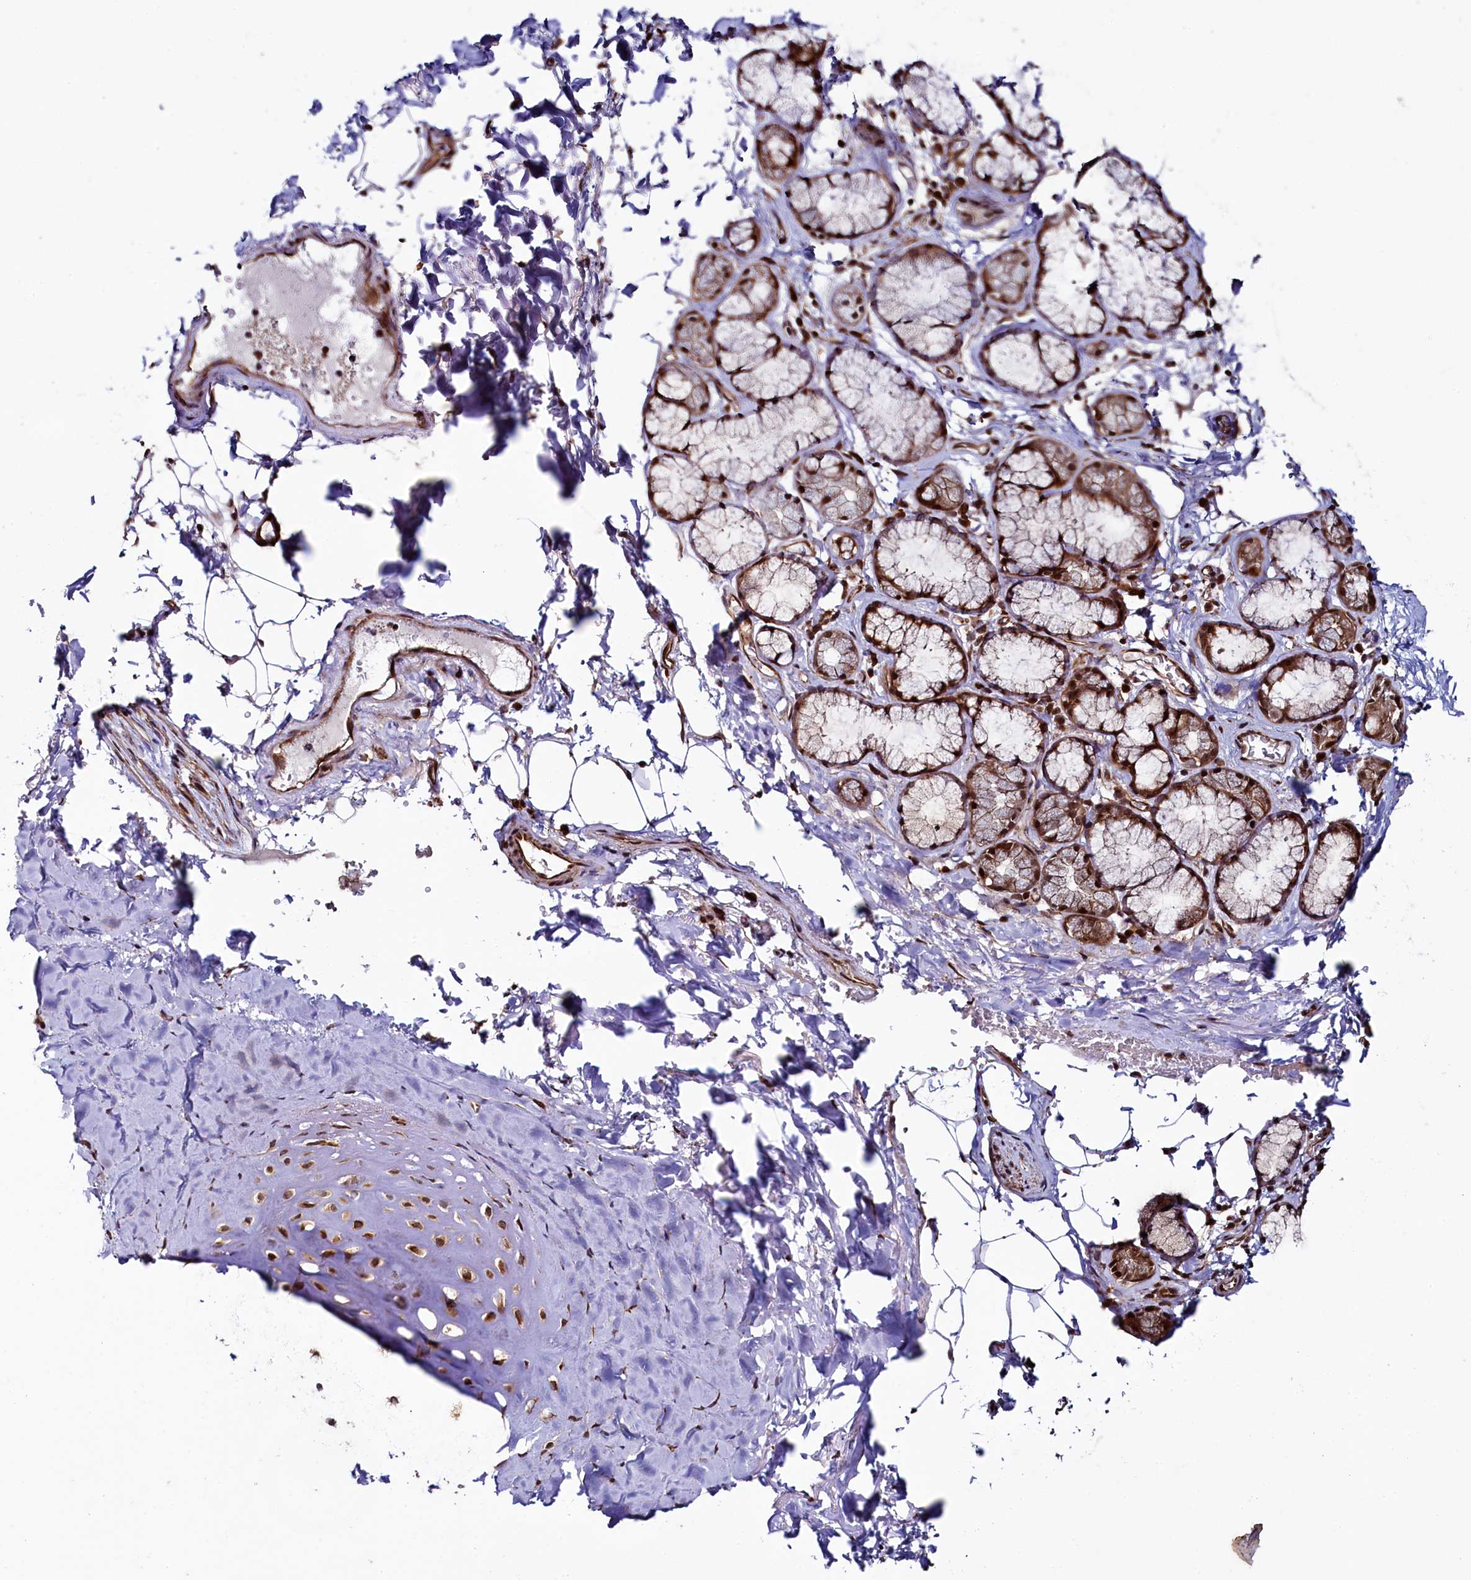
{"staining": {"intensity": "moderate", "quantity": ">75%", "location": "cytoplasmic/membranous,nuclear"}, "tissue": "adipose tissue", "cell_type": "Adipocytes", "image_type": "normal", "snomed": [{"axis": "morphology", "description": "Normal tissue, NOS"}, {"axis": "topography", "description": "Cartilage tissue"}], "caption": "Moderate cytoplasmic/membranous,nuclear expression is appreciated in about >75% of adipocytes in benign adipose tissue.", "gene": "LEO1", "patient": {"sex": "female", "age": 63}}